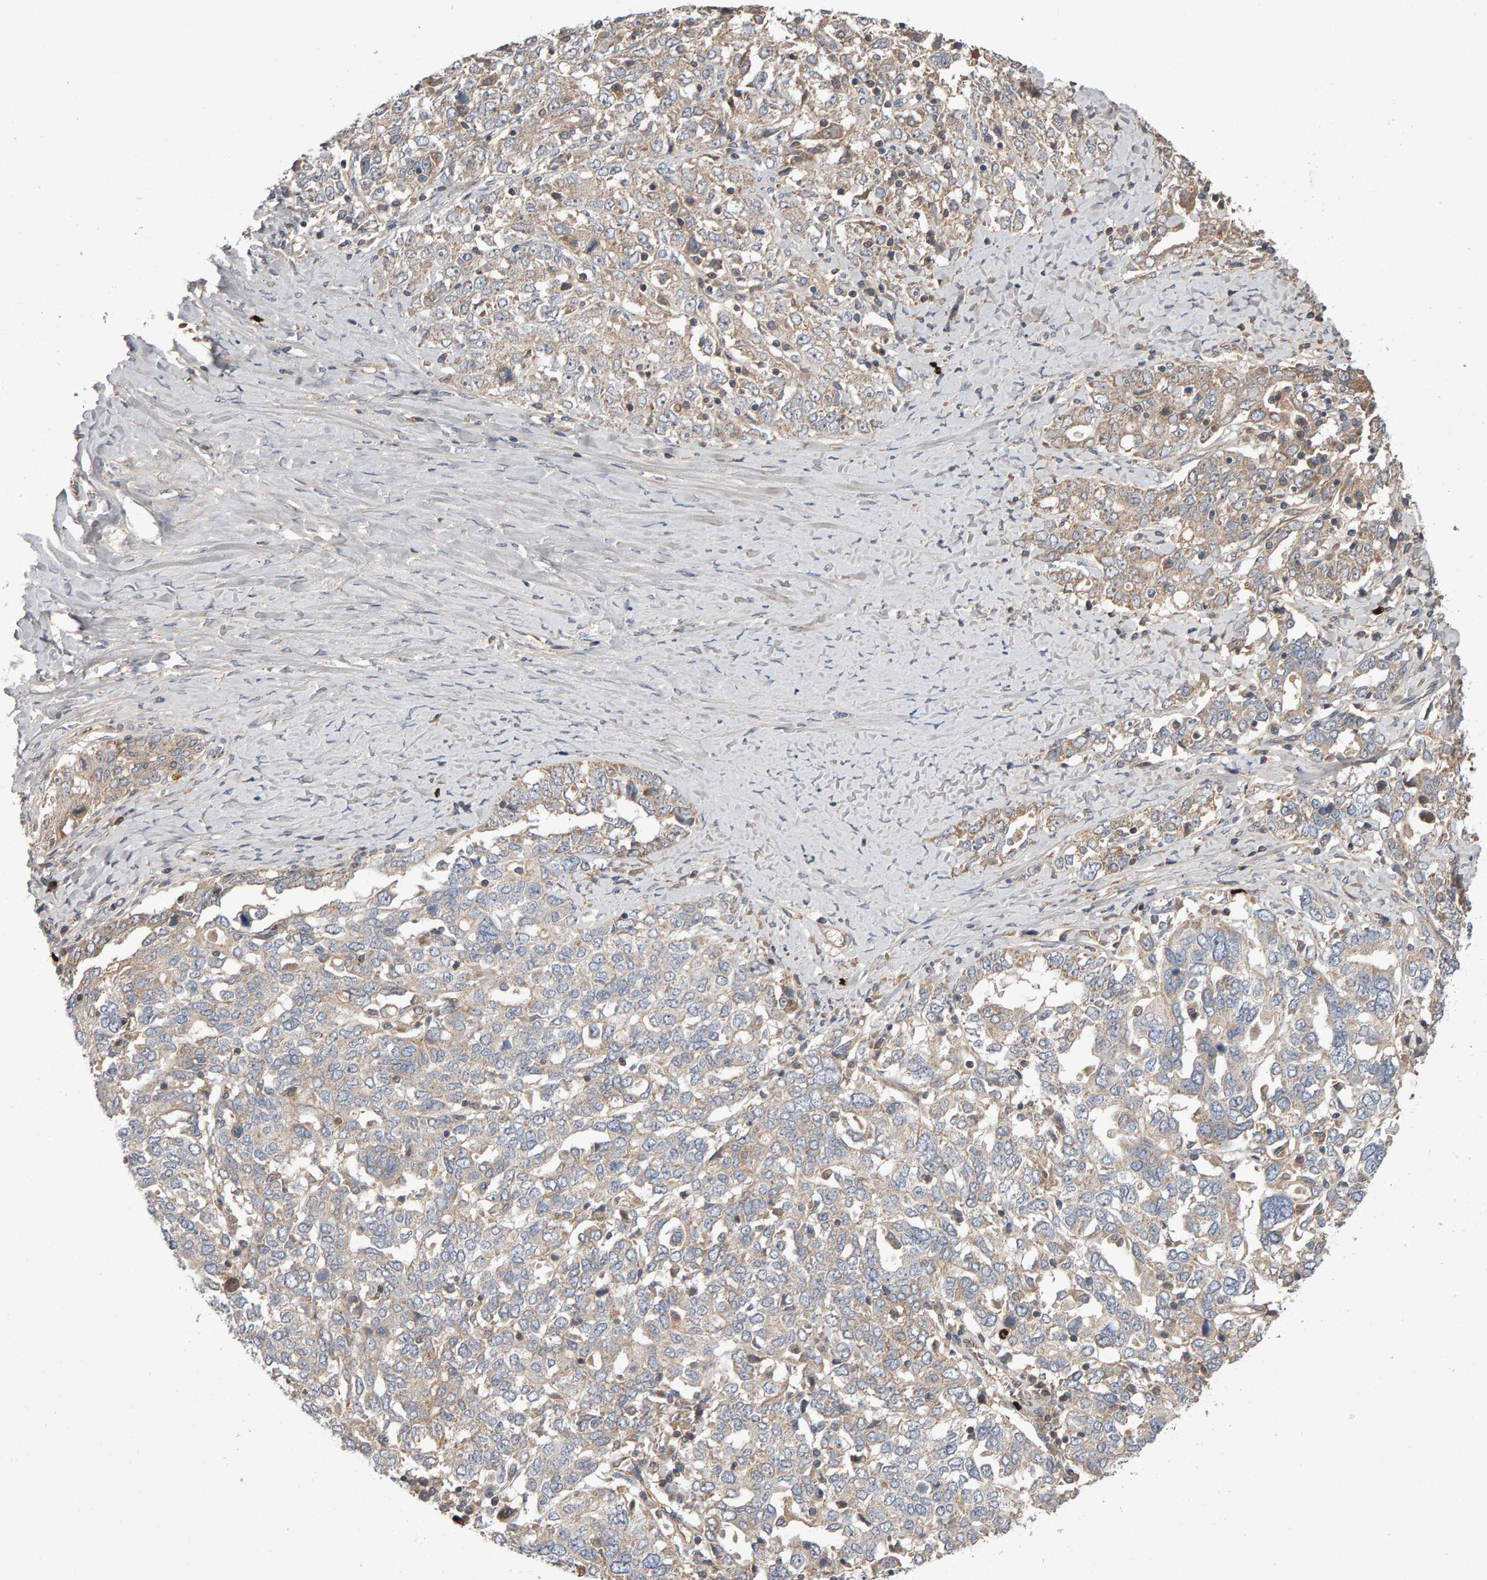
{"staining": {"intensity": "weak", "quantity": "<25%", "location": "cytoplasmic/membranous"}, "tissue": "ovarian cancer", "cell_type": "Tumor cells", "image_type": "cancer", "snomed": [{"axis": "morphology", "description": "Carcinoma, endometroid"}, {"axis": "topography", "description": "Ovary"}], "caption": "Immunohistochemistry photomicrograph of human endometroid carcinoma (ovarian) stained for a protein (brown), which exhibits no positivity in tumor cells. (Immunohistochemistry (ihc), brightfield microscopy, high magnification).", "gene": "PGS1", "patient": {"sex": "female", "age": 62}}